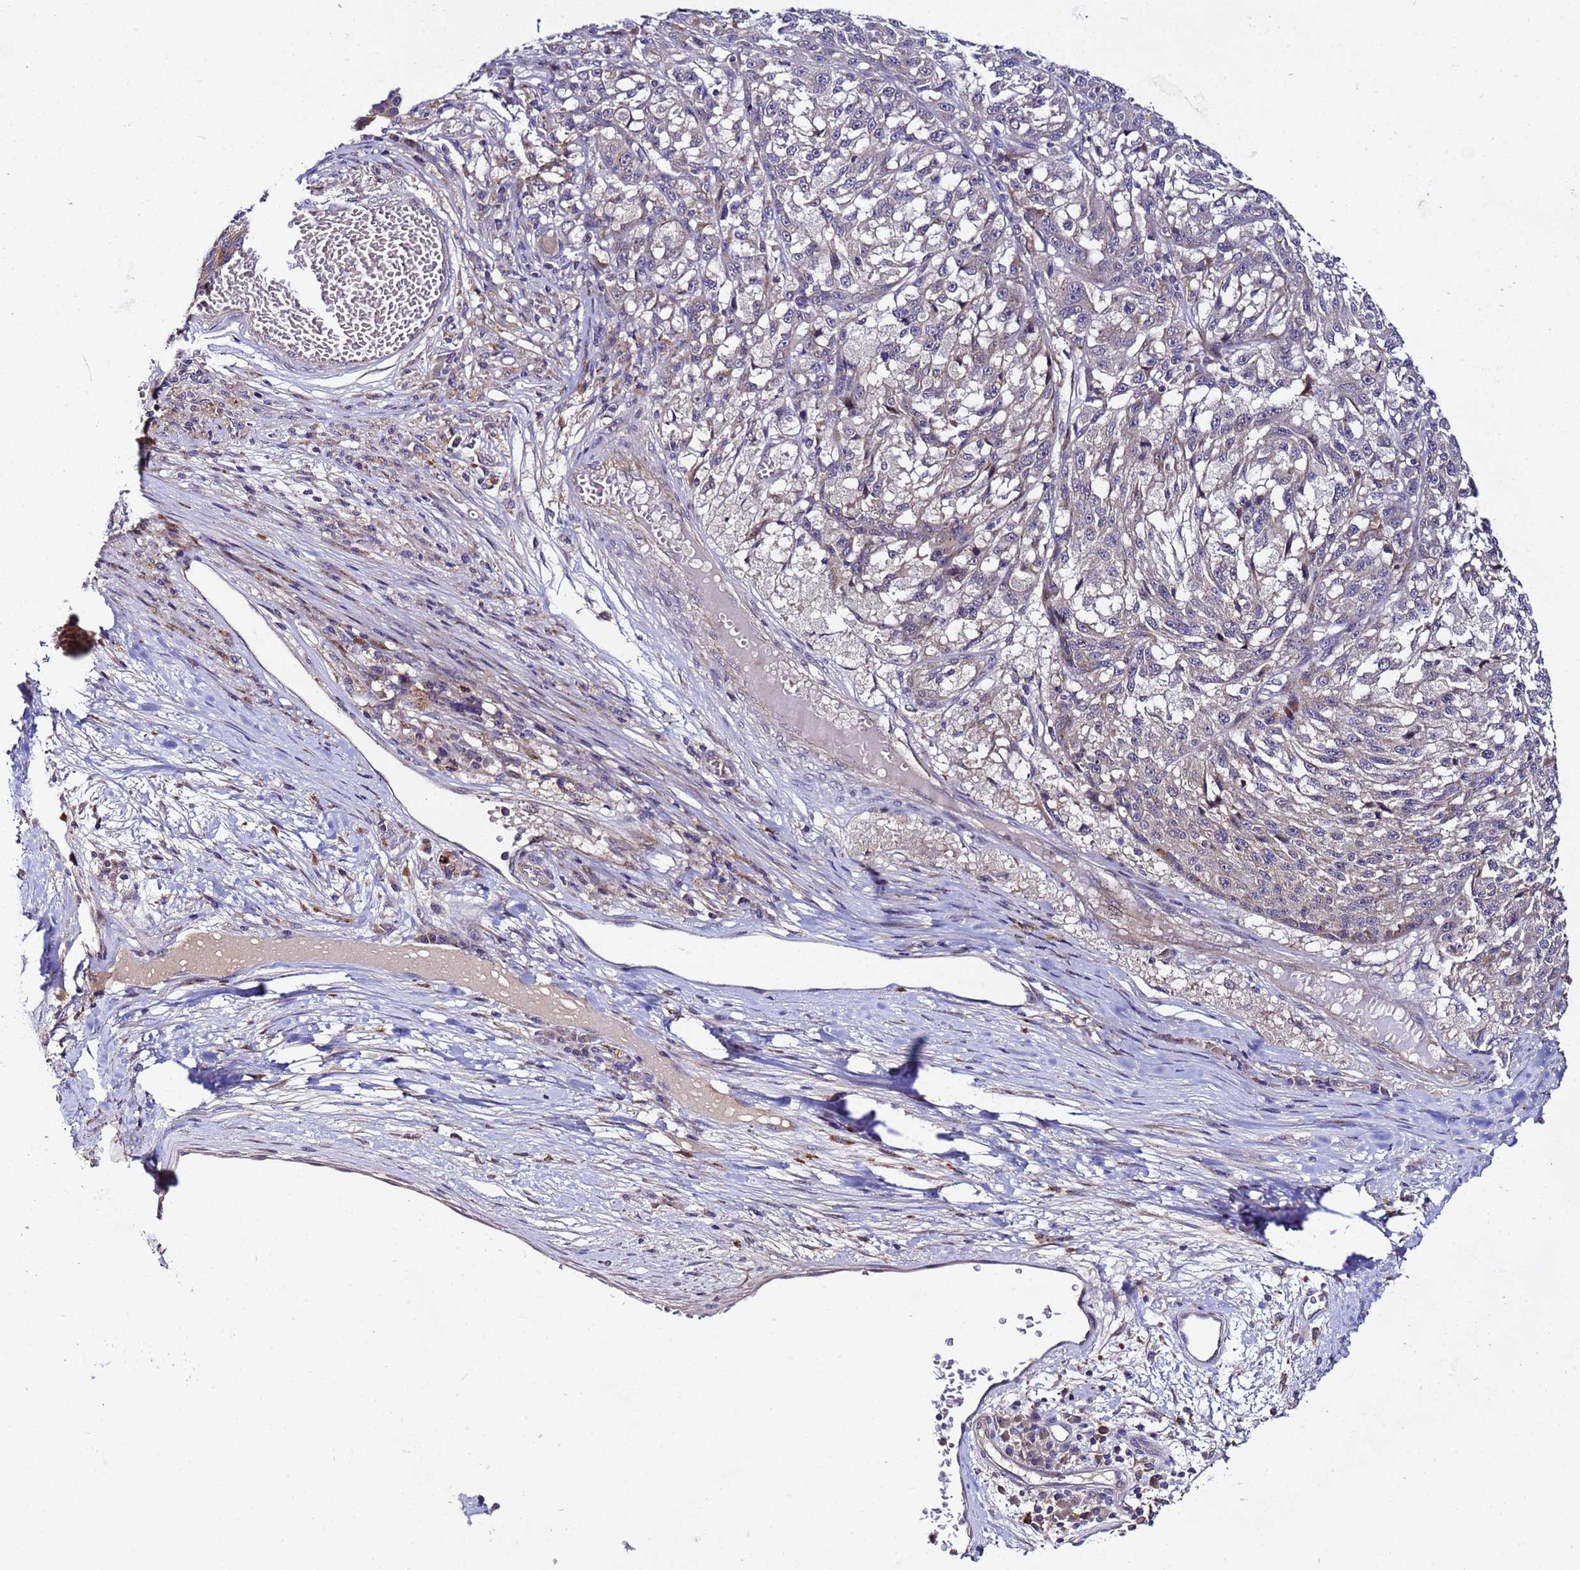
{"staining": {"intensity": "negative", "quantity": "none", "location": "none"}, "tissue": "melanoma", "cell_type": "Tumor cells", "image_type": "cancer", "snomed": [{"axis": "morphology", "description": "Malignant melanoma, NOS"}, {"axis": "topography", "description": "Skin"}], "caption": "Tumor cells are negative for protein expression in human melanoma.", "gene": "PLXDC2", "patient": {"sex": "male", "age": 53}}